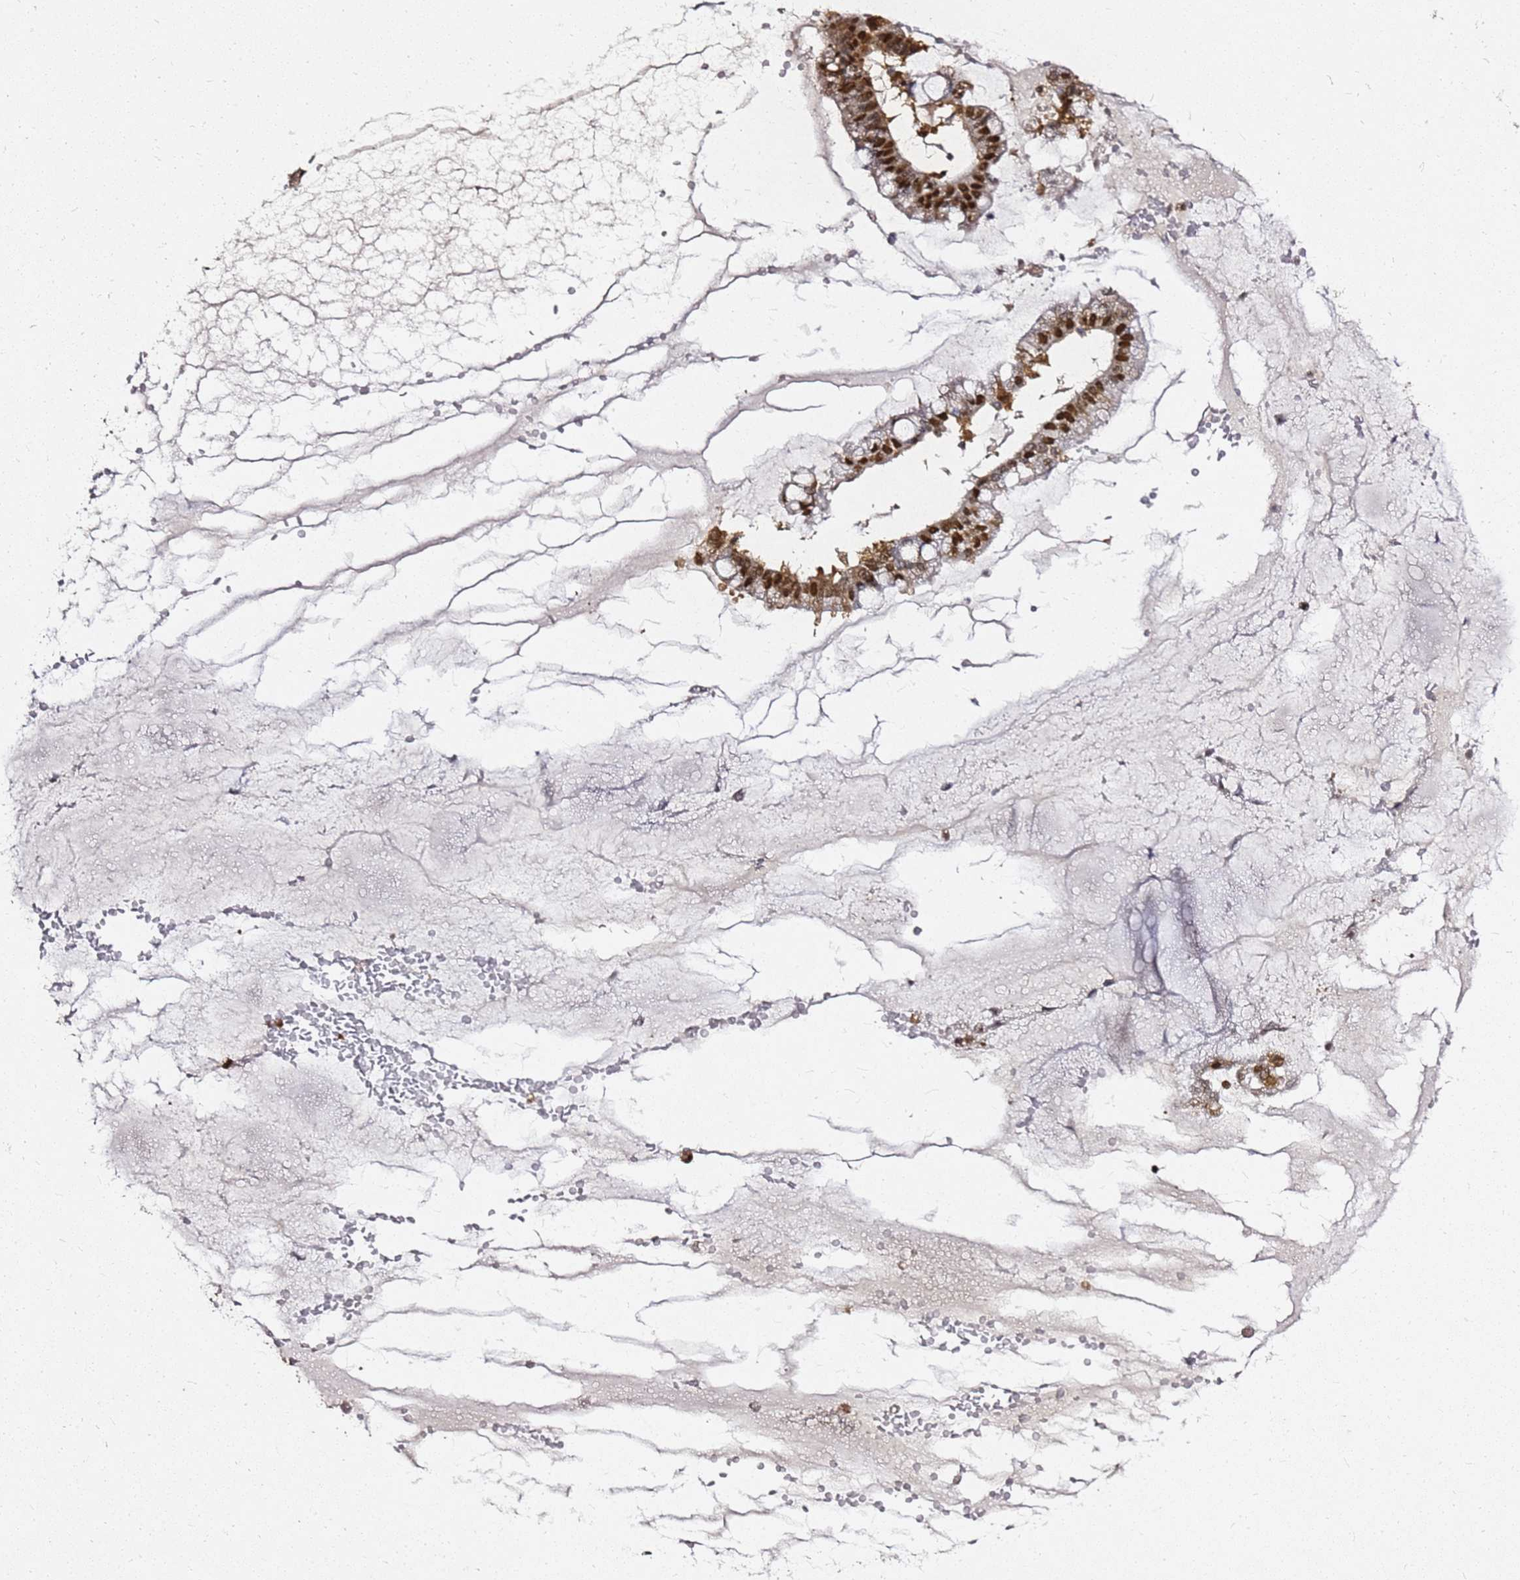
{"staining": {"intensity": "strong", "quantity": ">75%", "location": "nuclear"}, "tissue": "ovarian cancer", "cell_type": "Tumor cells", "image_type": "cancer", "snomed": [{"axis": "morphology", "description": "Cystadenocarcinoma, mucinous, NOS"}, {"axis": "topography", "description": "Ovary"}], "caption": "Immunohistochemistry of ovarian cancer (mucinous cystadenocarcinoma) shows high levels of strong nuclear positivity in approximately >75% of tumor cells.", "gene": "APEX1", "patient": {"sex": "female", "age": 73}}